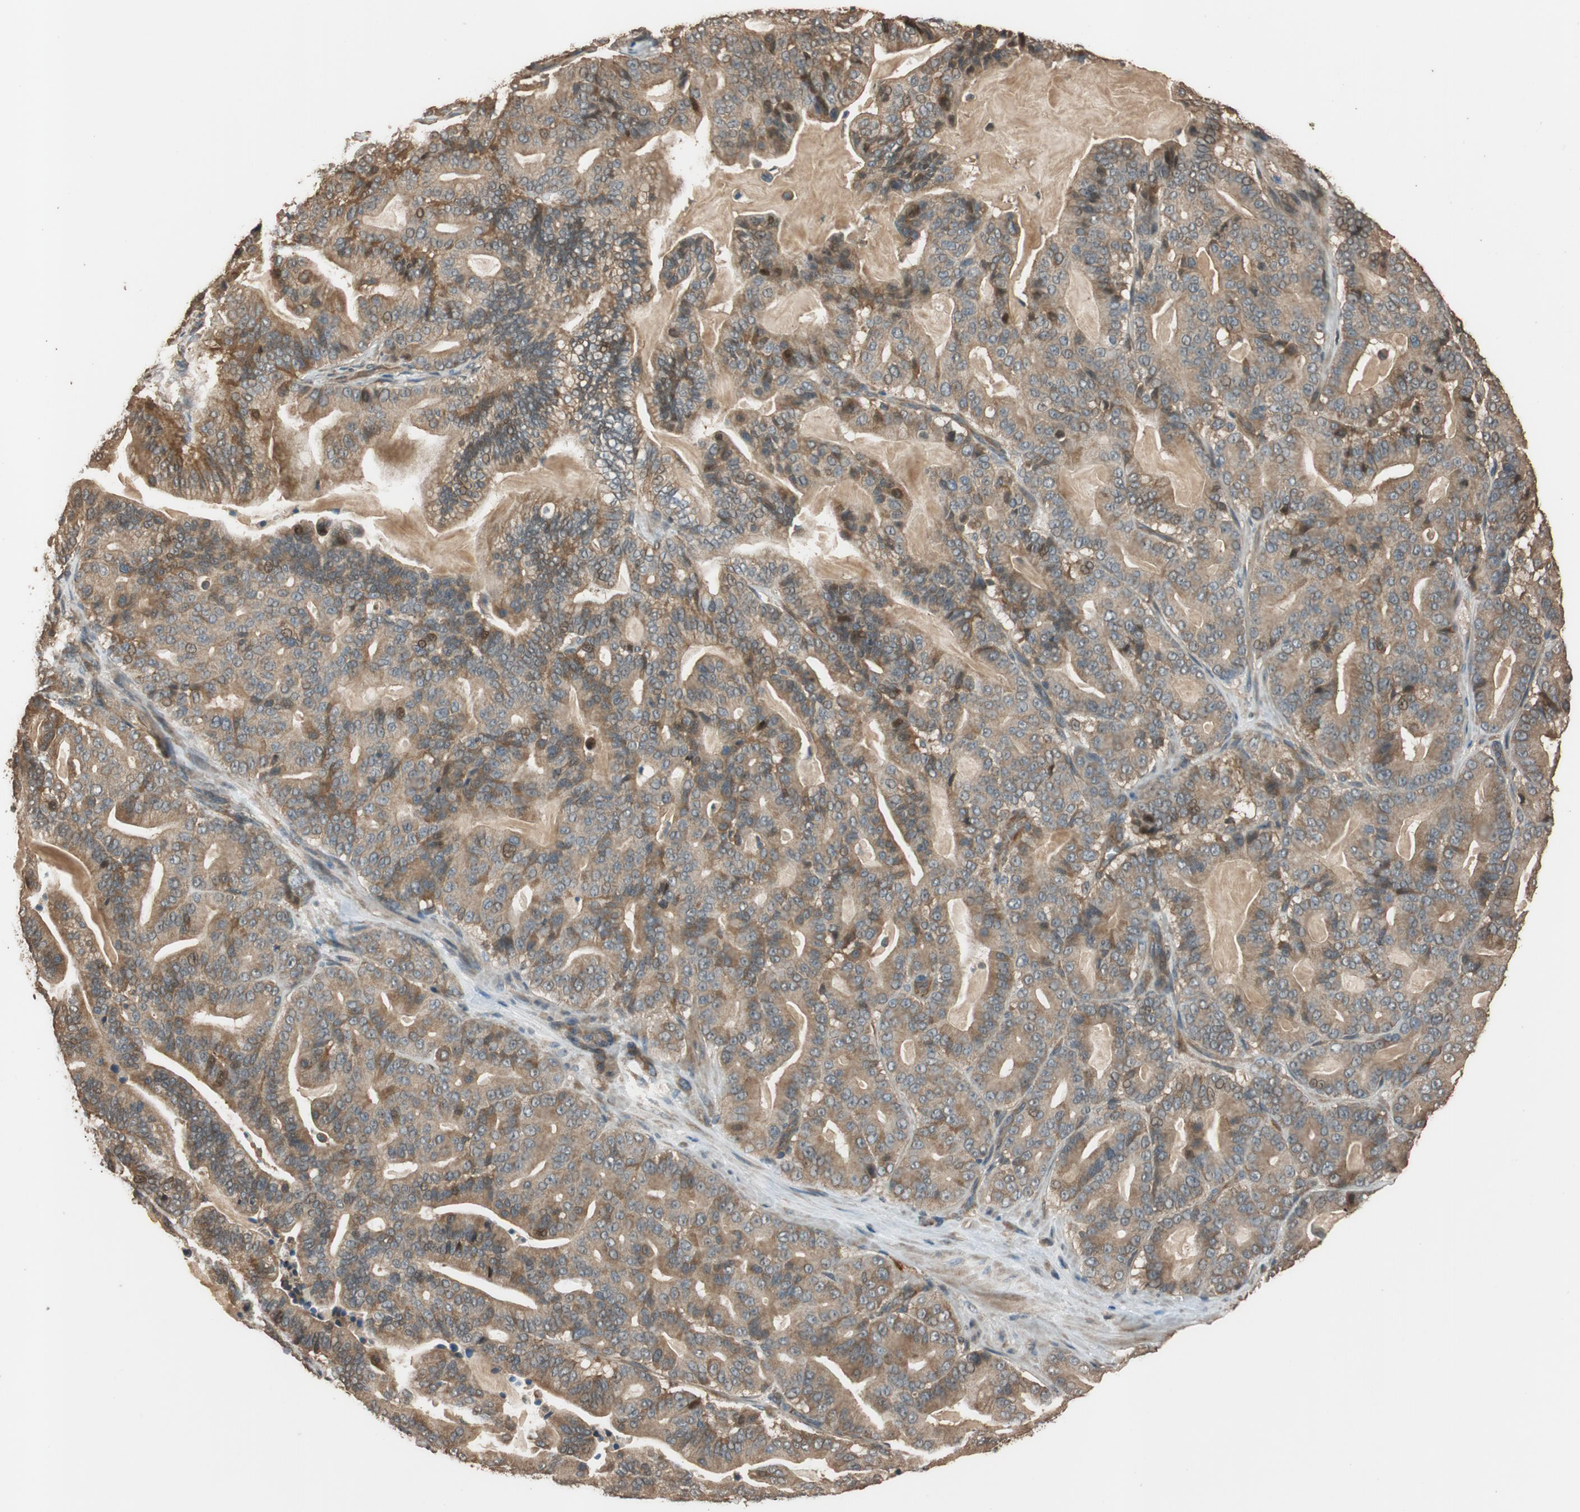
{"staining": {"intensity": "moderate", "quantity": ">75%", "location": "cytoplasmic/membranous,nuclear"}, "tissue": "pancreatic cancer", "cell_type": "Tumor cells", "image_type": "cancer", "snomed": [{"axis": "morphology", "description": "Adenocarcinoma, NOS"}, {"axis": "topography", "description": "Pancreas"}], "caption": "Immunohistochemistry (IHC) photomicrograph of adenocarcinoma (pancreatic) stained for a protein (brown), which displays medium levels of moderate cytoplasmic/membranous and nuclear staining in approximately >75% of tumor cells.", "gene": "MST1R", "patient": {"sex": "male", "age": 63}}